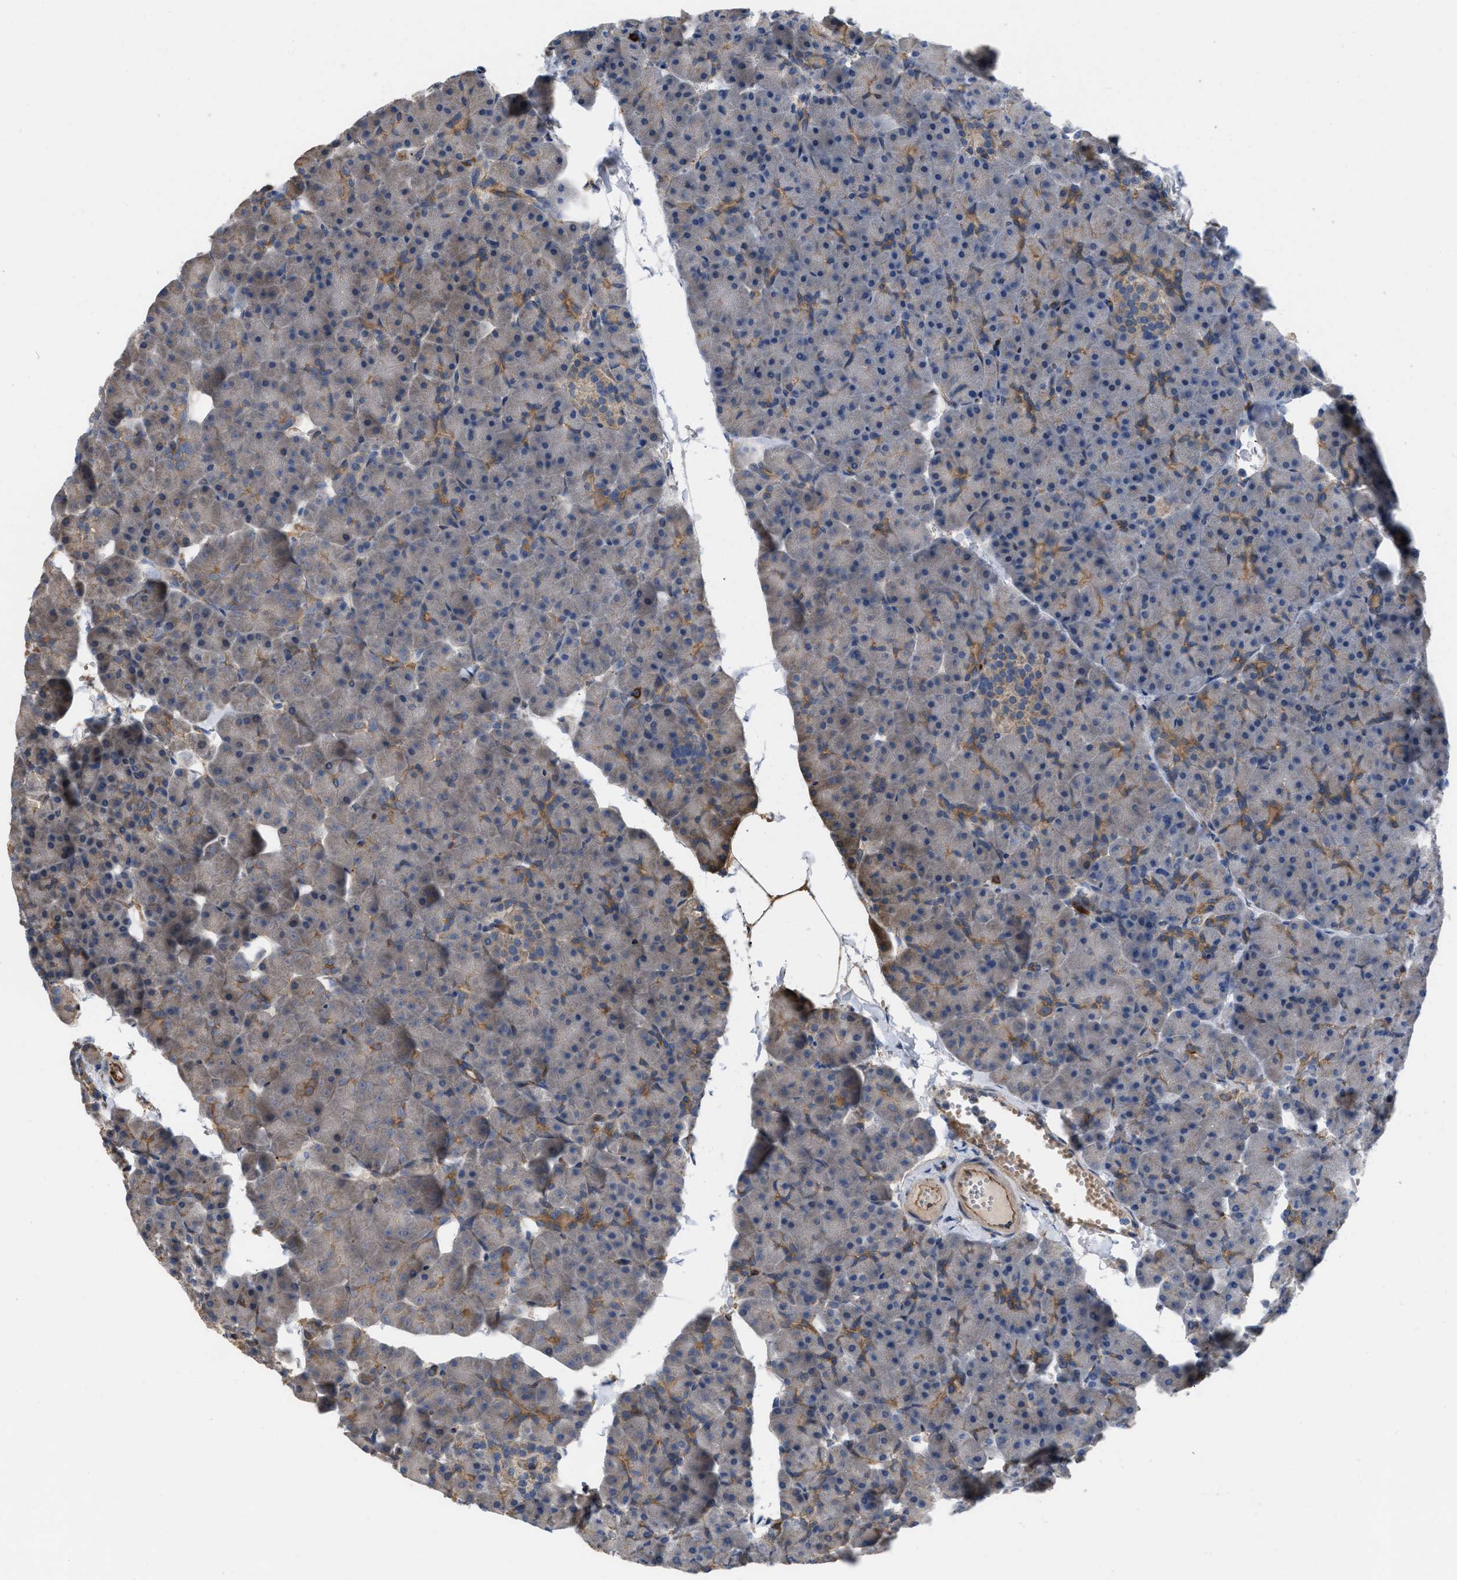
{"staining": {"intensity": "moderate", "quantity": "<25%", "location": "cytoplasmic/membranous"}, "tissue": "pancreas", "cell_type": "Exocrine glandular cells", "image_type": "normal", "snomed": [{"axis": "morphology", "description": "Normal tissue, NOS"}, {"axis": "topography", "description": "Pancreas"}], "caption": "Exocrine glandular cells exhibit low levels of moderate cytoplasmic/membranous positivity in approximately <25% of cells in benign human pancreas.", "gene": "SLC4A11", "patient": {"sex": "male", "age": 35}}